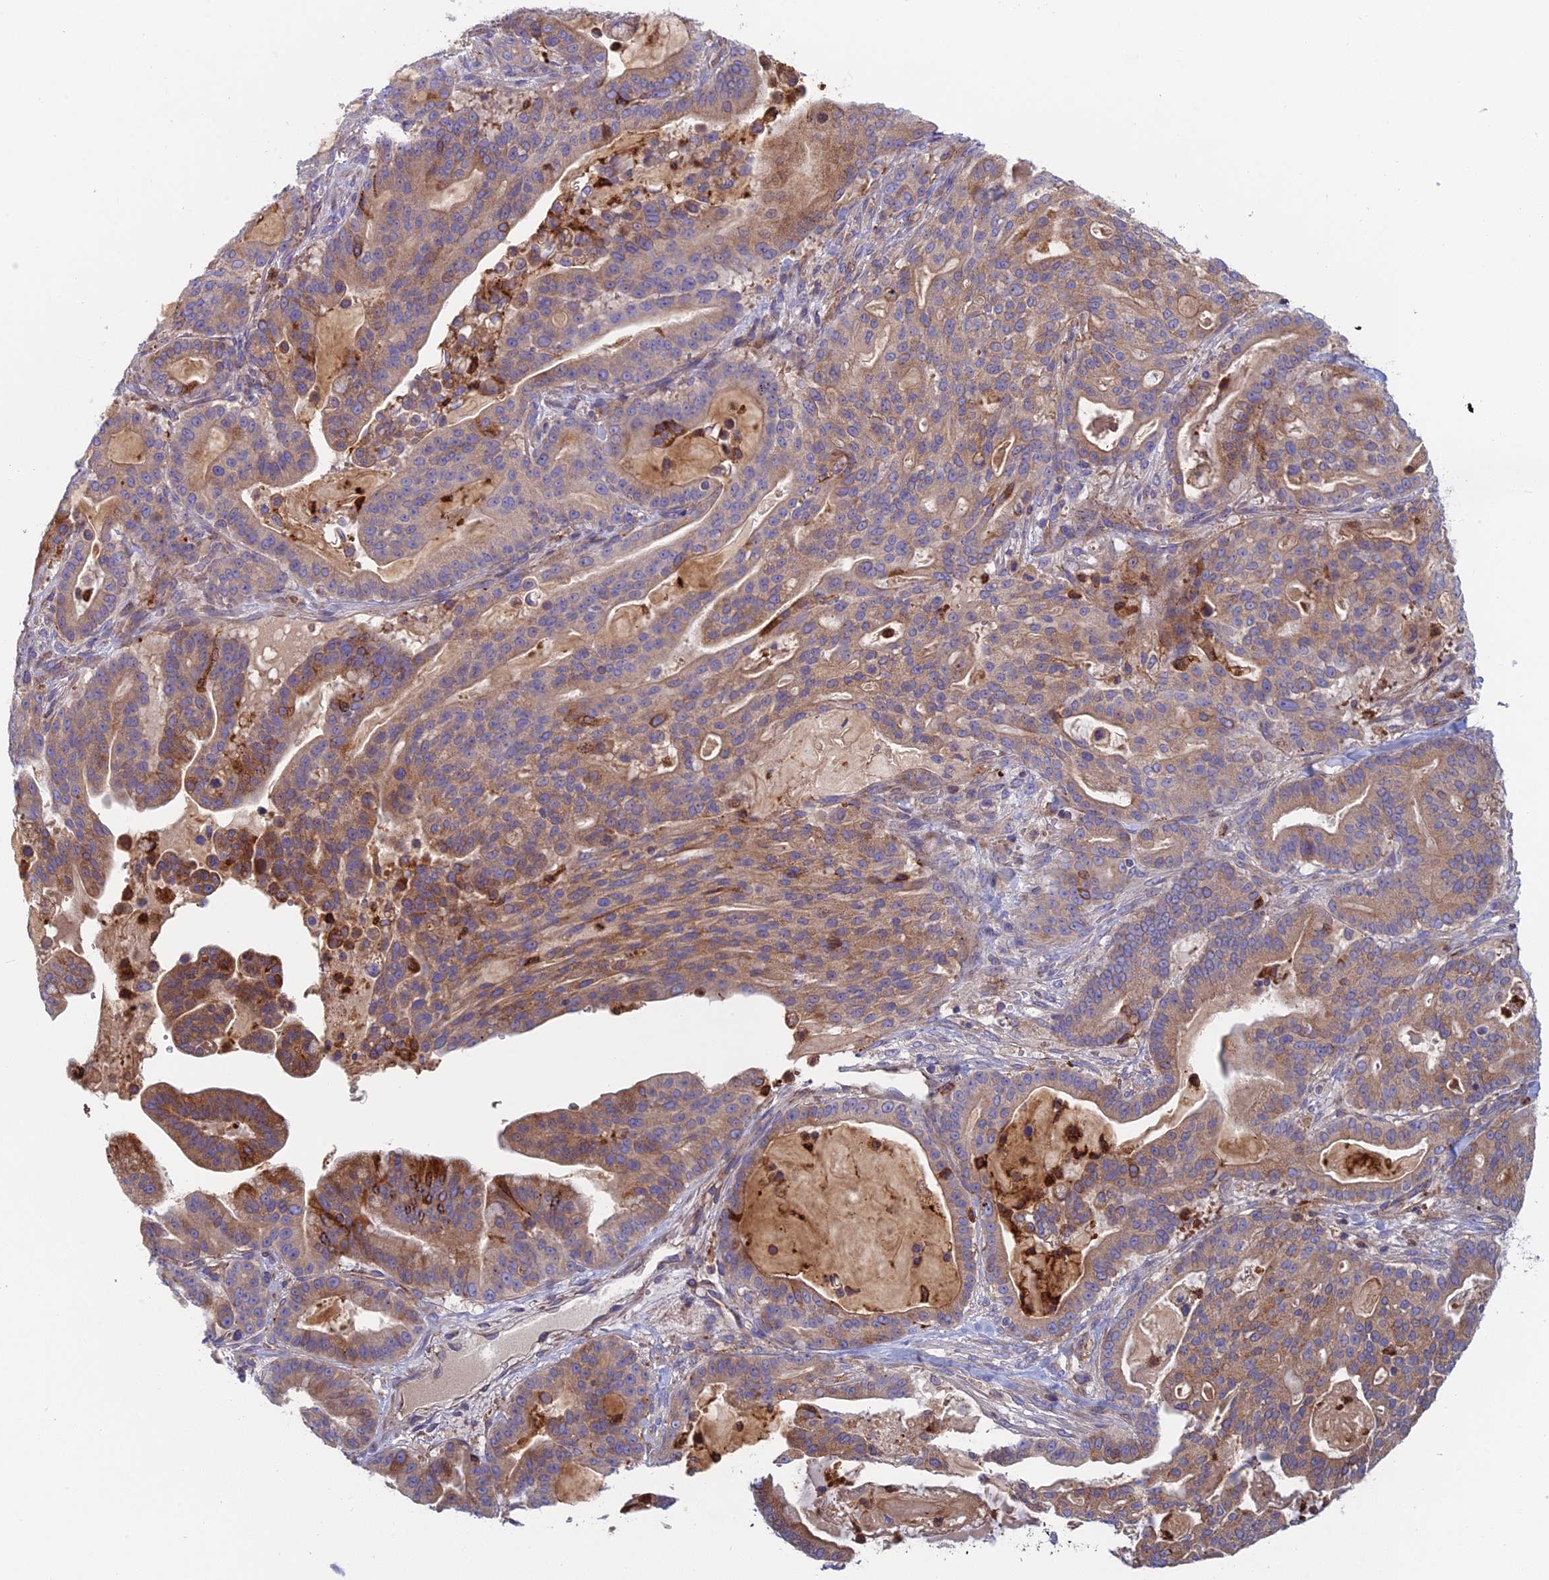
{"staining": {"intensity": "moderate", "quantity": ">75%", "location": "cytoplasmic/membranous"}, "tissue": "pancreatic cancer", "cell_type": "Tumor cells", "image_type": "cancer", "snomed": [{"axis": "morphology", "description": "Adenocarcinoma, NOS"}, {"axis": "topography", "description": "Pancreas"}], "caption": "A high-resolution photomicrograph shows immunohistochemistry (IHC) staining of adenocarcinoma (pancreatic), which shows moderate cytoplasmic/membranous staining in about >75% of tumor cells. Nuclei are stained in blue.", "gene": "IFTAP", "patient": {"sex": "male", "age": 63}}